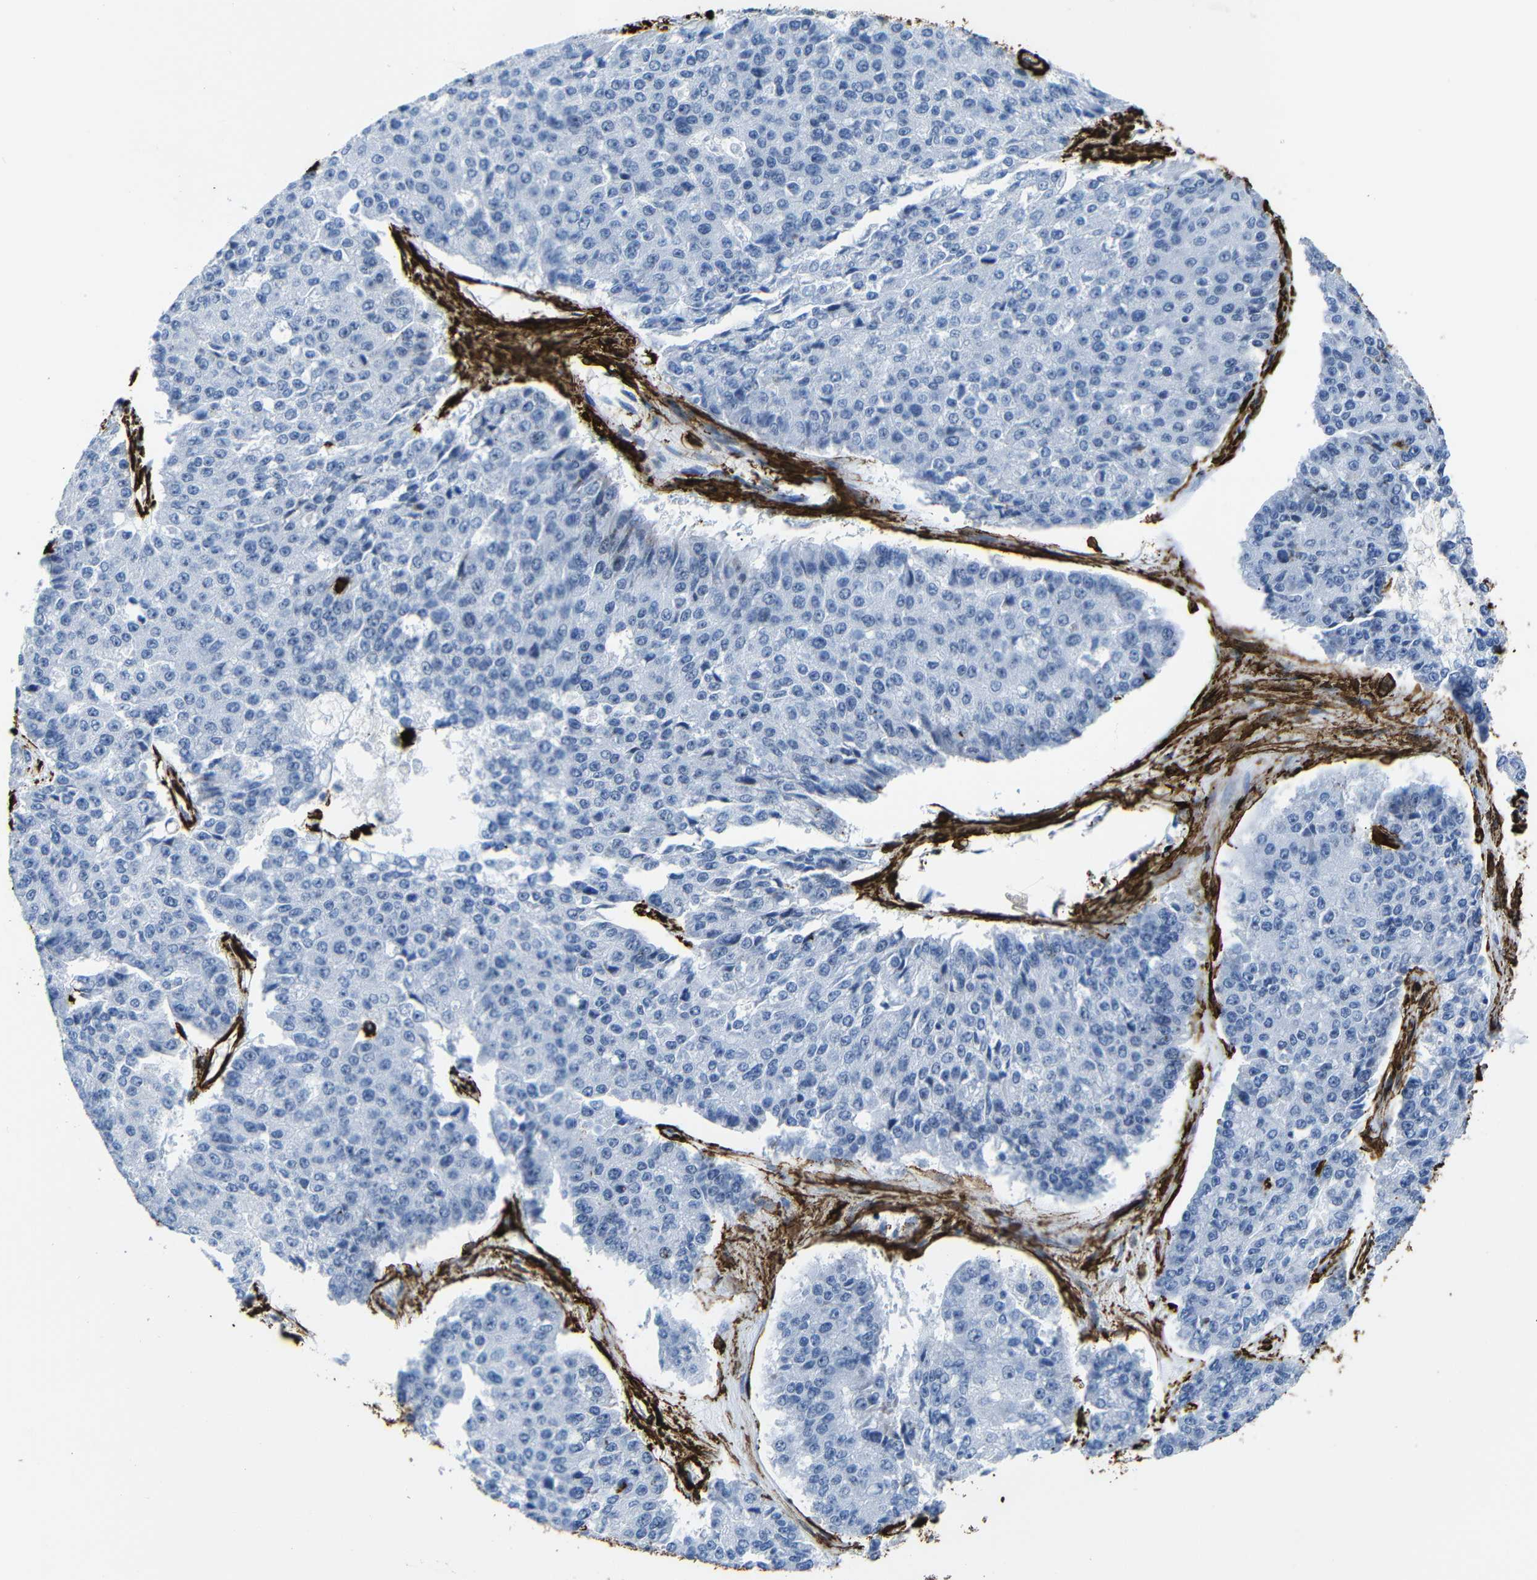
{"staining": {"intensity": "negative", "quantity": "none", "location": "none"}, "tissue": "pancreatic cancer", "cell_type": "Tumor cells", "image_type": "cancer", "snomed": [{"axis": "morphology", "description": "Adenocarcinoma, NOS"}, {"axis": "topography", "description": "Pancreas"}], "caption": "High power microscopy image of an IHC image of pancreatic cancer, revealing no significant staining in tumor cells.", "gene": "ACTA2", "patient": {"sex": "male", "age": 50}}